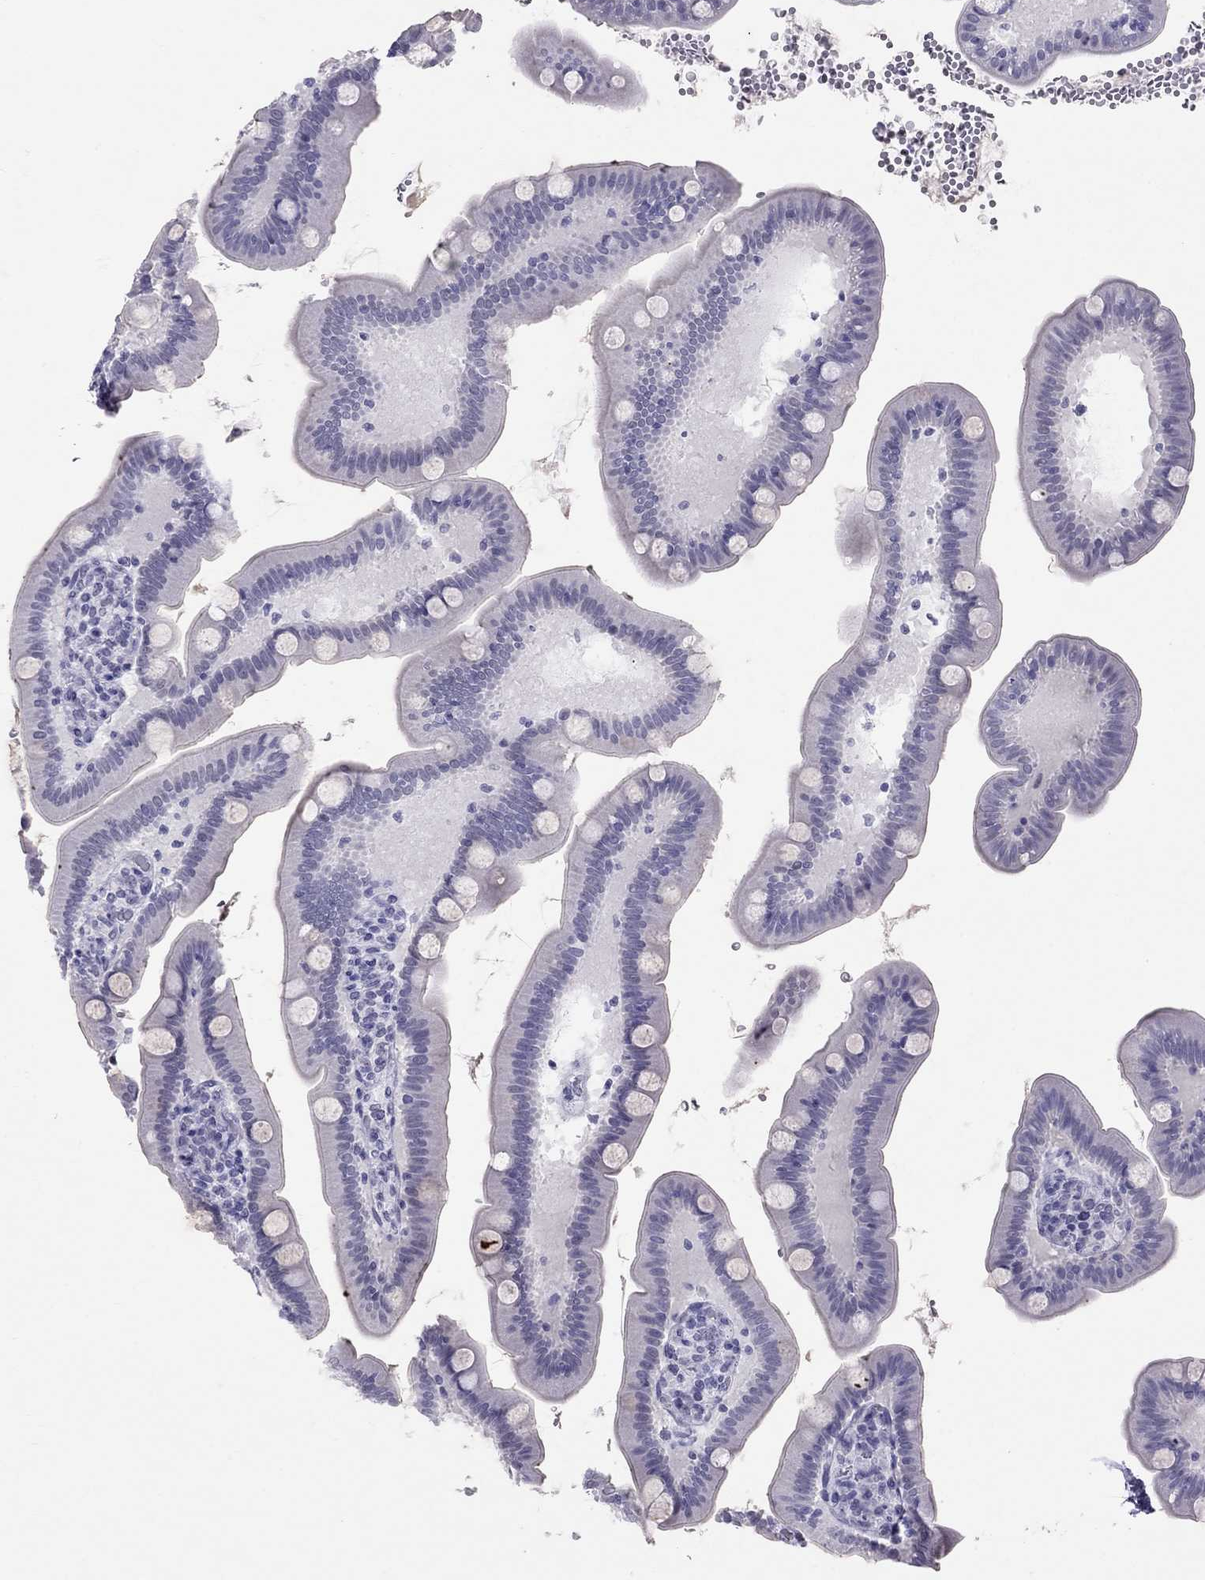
{"staining": {"intensity": "negative", "quantity": "none", "location": "none"}, "tissue": "small intestine", "cell_type": "Glandular cells", "image_type": "normal", "snomed": [{"axis": "morphology", "description": "Normal tissue, NOS"}, {"axis": "topography", "description": "Small intestine"}], "caption": "Human small intestine stained for a protein using IHC exhibits no staining in glandular cells.", "gene": "LYAR", "patient": {"sex": "male", "age": 66}}